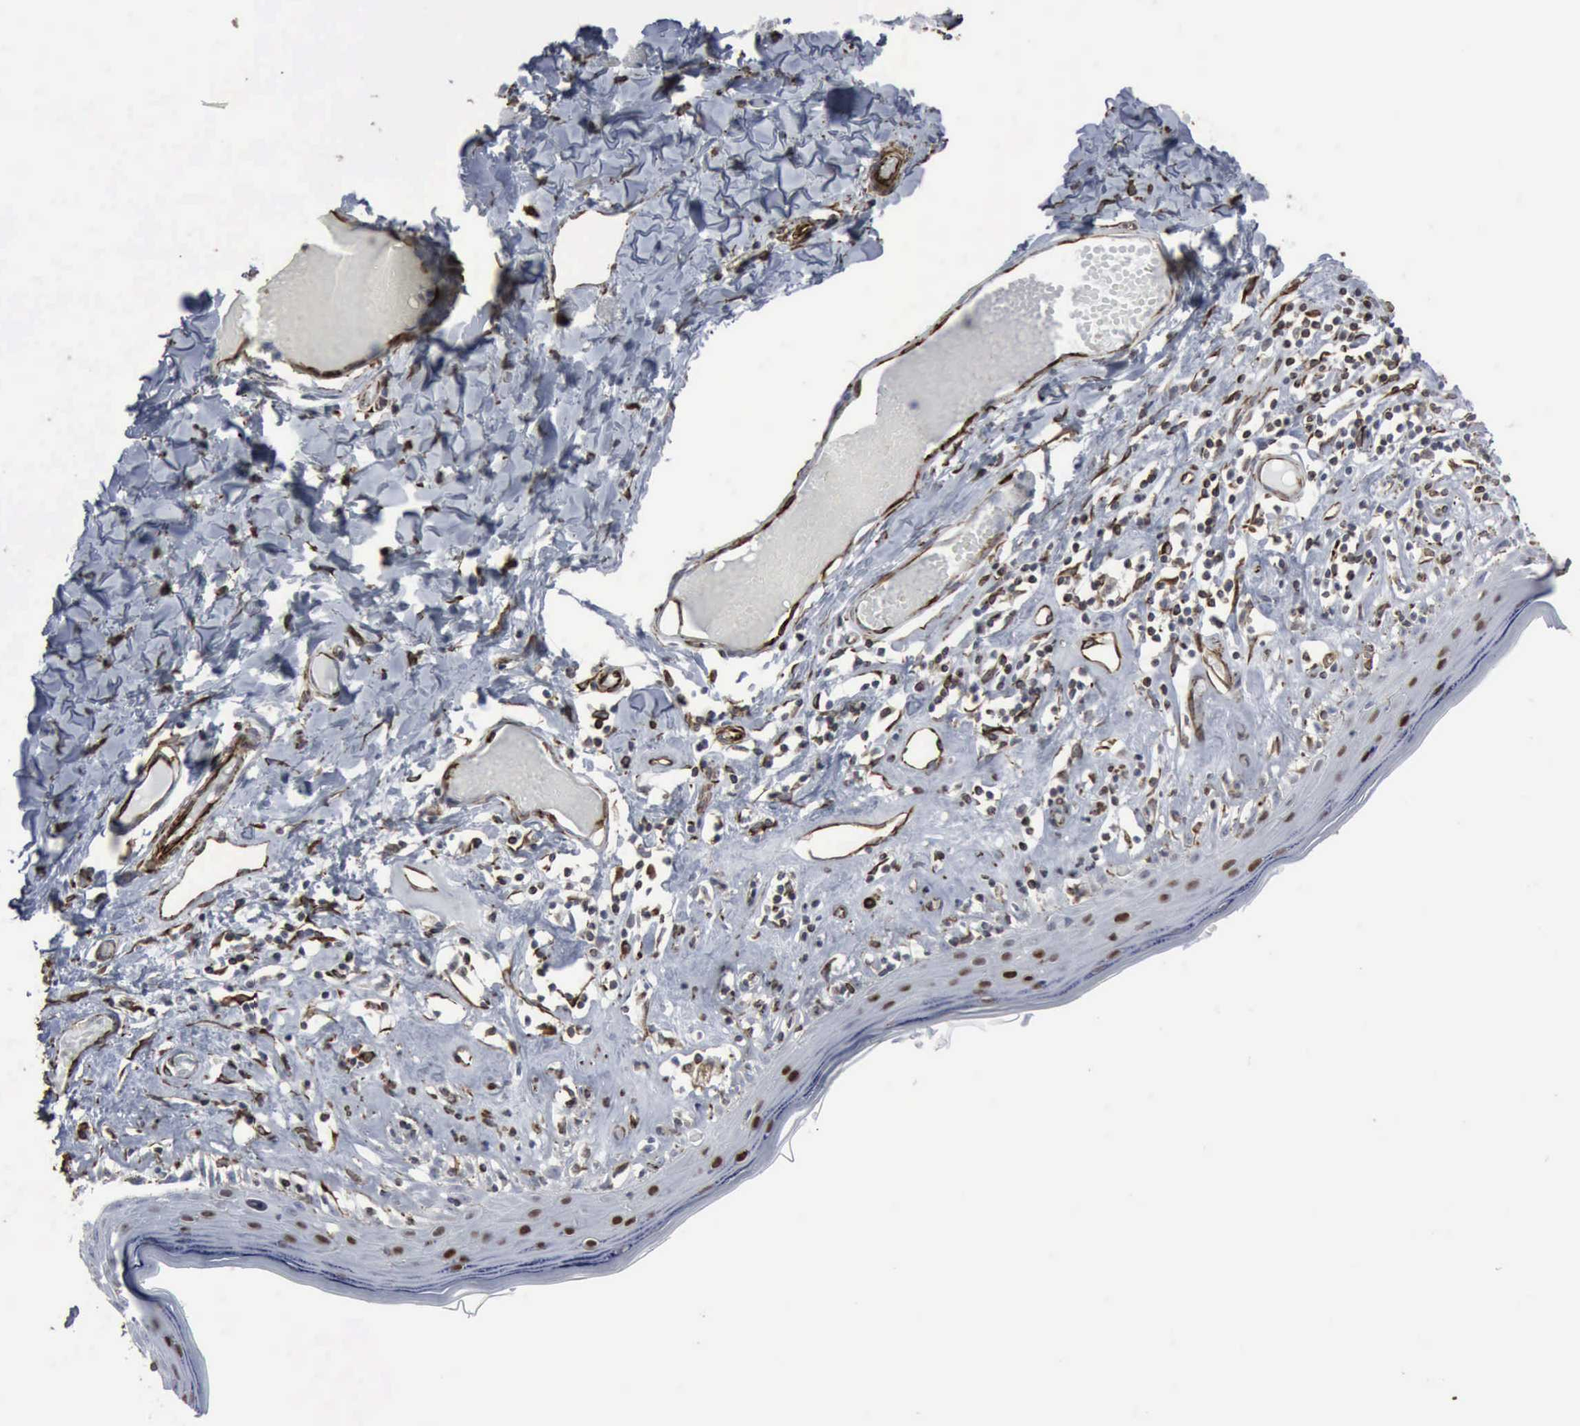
{"staining": {"intensity": "moderate", "quantity": "<25%", "location": "nuclear"}, "tissue": "skin", "cell_type": "Epidermal cells", "image_type": "normal", "snomed": [{"axis": "morphology", "description": "Normal tissue, NOS"}, {"axis": "topography", "description": "Vascular tissue"}, {"axis": "topography", "description": "Vulva"}, {"axis": "topography", "description": "Peripheral nerve tissue"}], "caption": "Moderate nuclear protein positivity is seen in approximately <25% of epidermal cells in skin.", "gene": "CCNE1", "patient": {"sex": "female", "age": 86}}